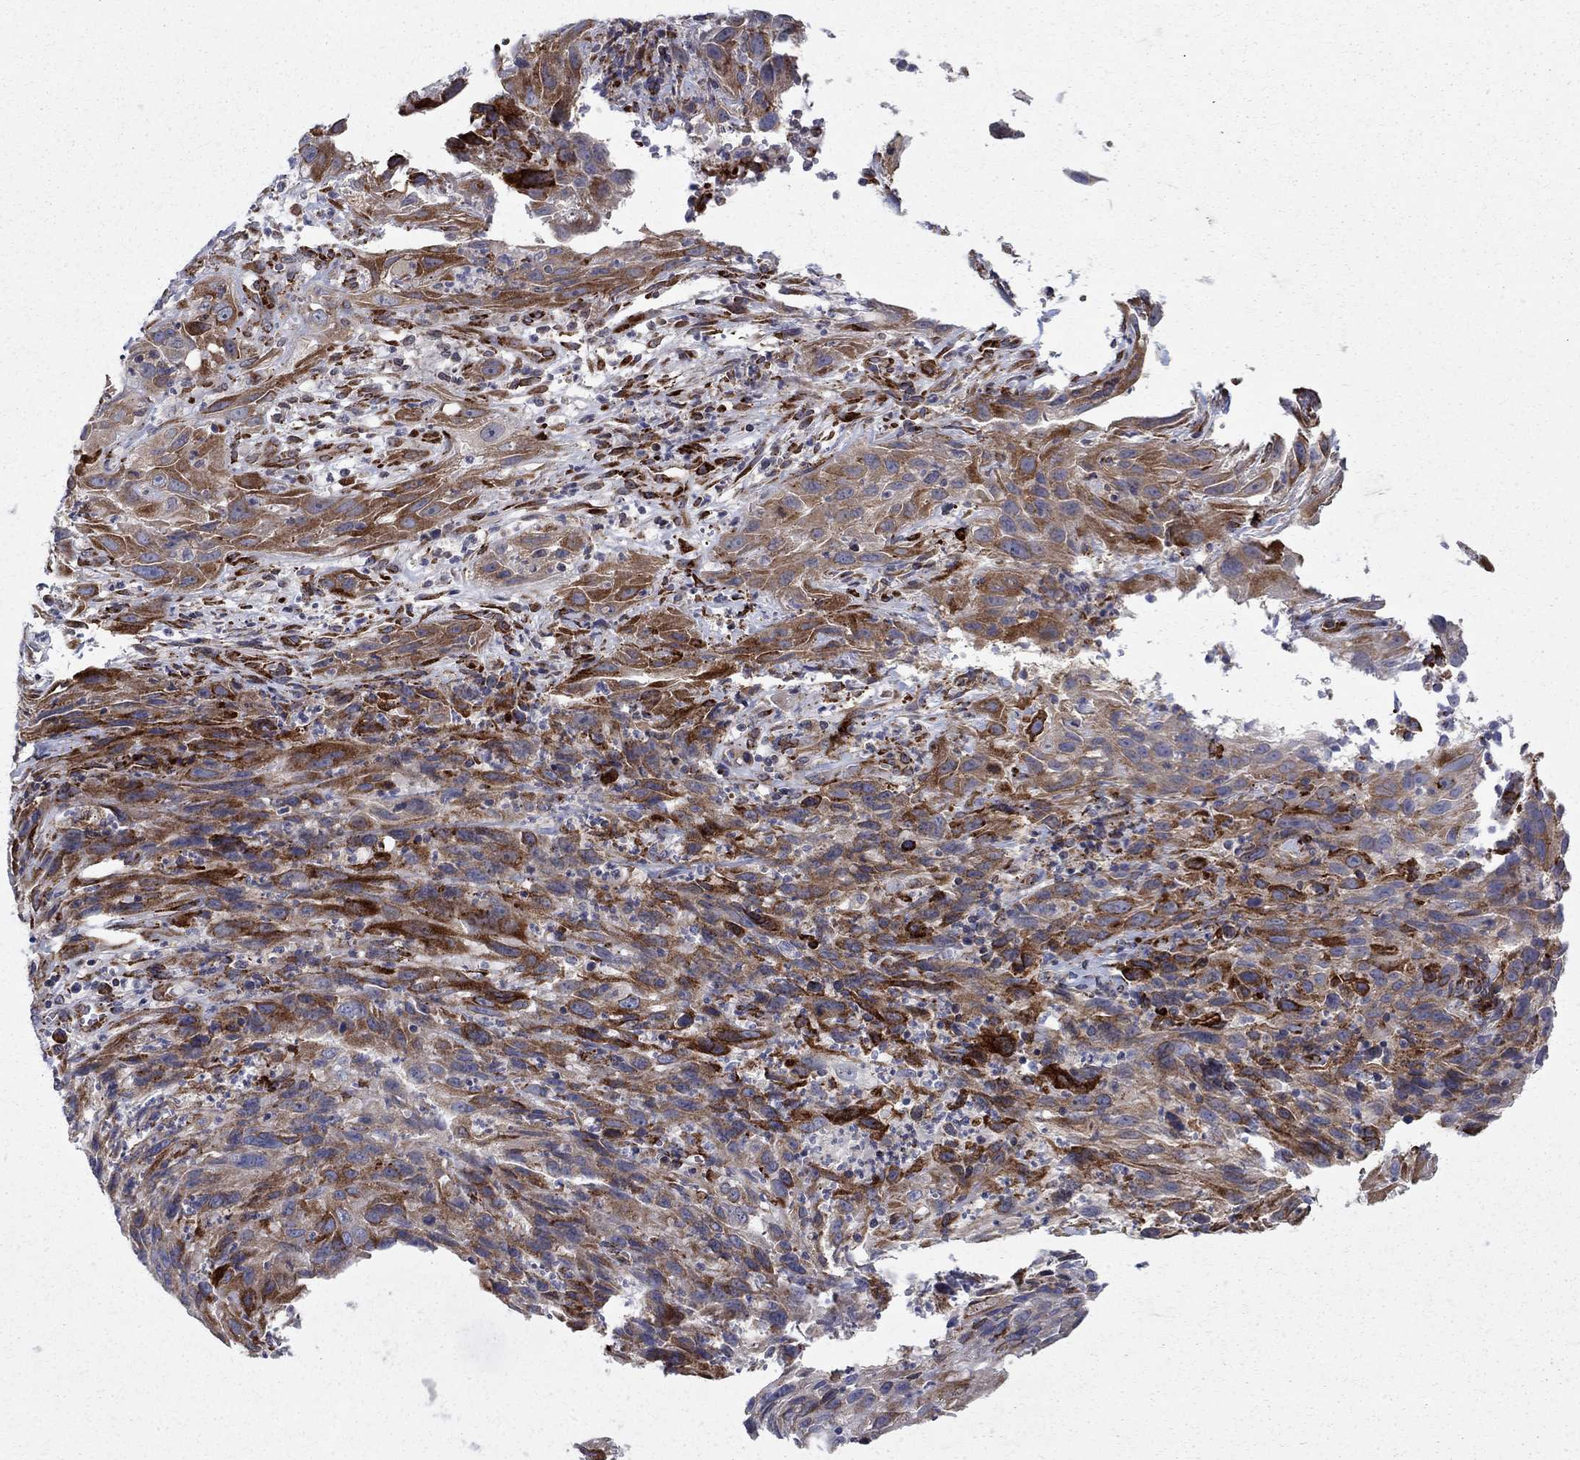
{"staining": {"intensity": "strong", "quantity": "25%-75%", "location": "cytoplasmic/membranous,nuclear"}, "tissue": "cervical cancer", "cell_type": "Tumor cells", "image_type": "cancer", "snomed": [{"axis": "morphology", "description": "Squamous cell carcinoma, NOS"}, {"axis": "topography", "description": "Cervix"}], "caption": "Tumor cells demonstrate high levels of strong cytoplasmic/membranous and nuclear positivity in approximately 25%-75% of cells in squamous cell carcinoma (cervical).", "gene": "CAB39L", "patient": {"sex": "female", "age": 32}}